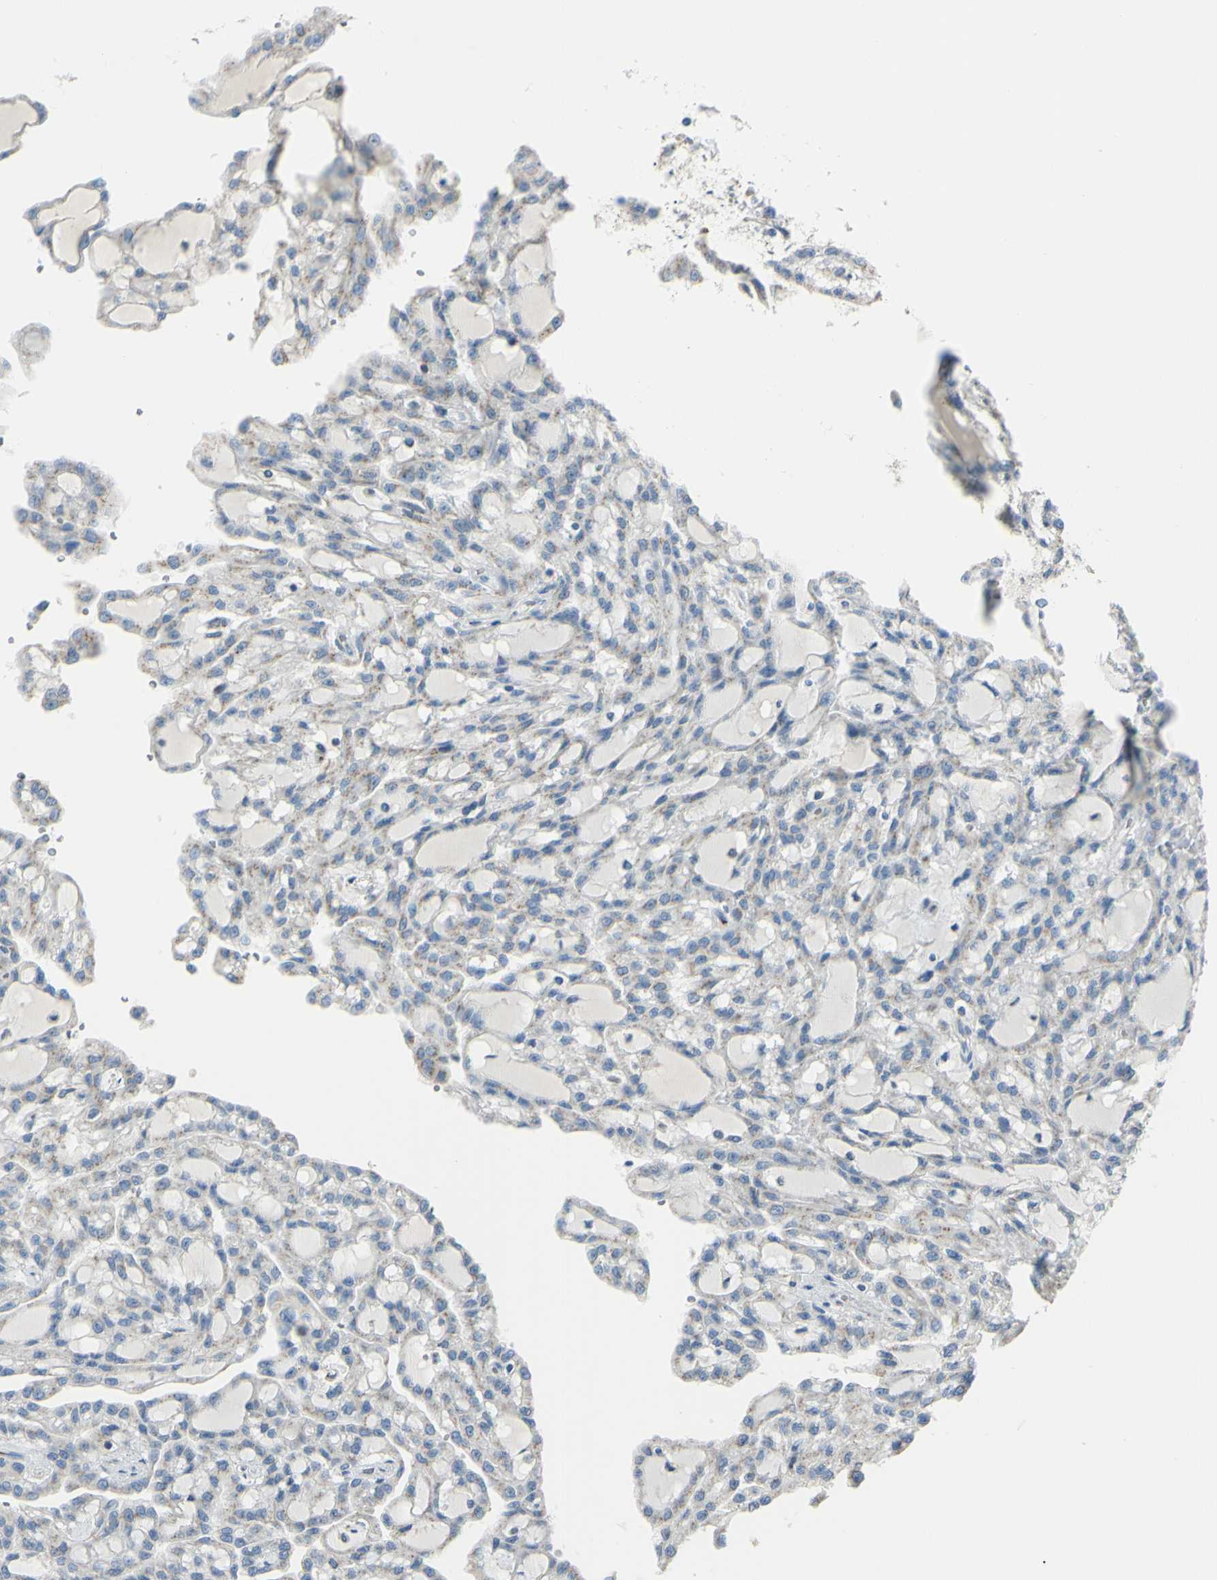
{"staining": {"intensity": "weak", "quantity": "<25%", "location": "cytoplasmic/membranous"}, "tissue": "renal cancer", "cell_type": "Tumor cells", "image_type": "cancer", "snomed": [{"axis": "morphology", "description": "Adenocarcinoma, NOS"}, {"axis": "topography", "description": "Kidney"}], "caption": "Immunohistochemistry (IHC) photomicrograph of human renal cancer (adenocarcinoma) stained for a protein (brown), which exhibits no staining in tumor cells.", "gene": "B4GALT3", "patient": {"sex": "male", "age": 63}}